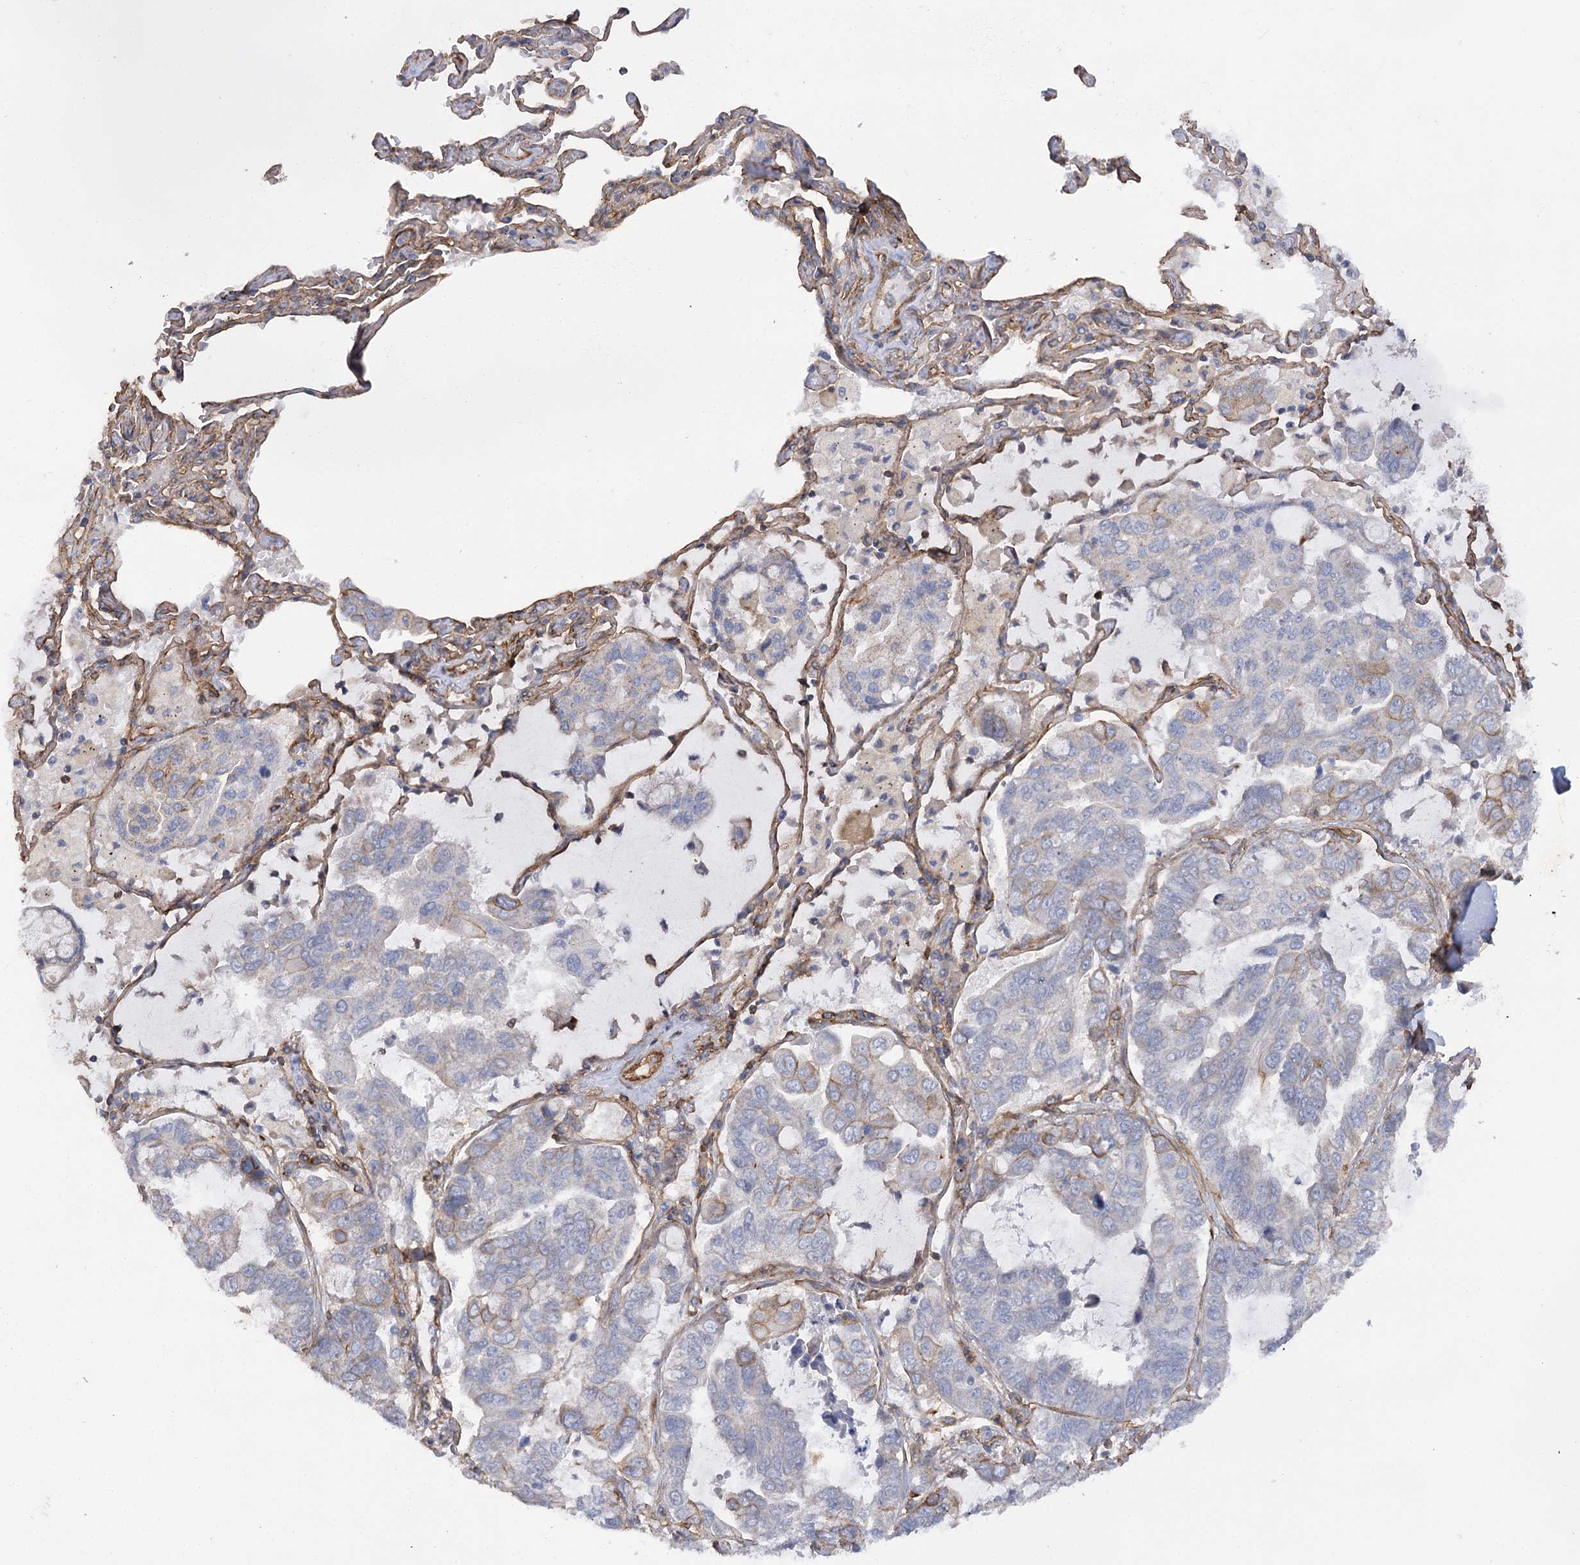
{"staining": {"intensity": "negative", "quantity": "none", "location": "none"}, "tissue": "lung cancer", "cell_type": "Tumor cells", "image_type": "cancer", "snomed": [{"axis": "morphology", "description": "Adenocarcinoma, NOS"}, {"axis": "topography", "description": "Lung"}], "caption": "Histopathology image shows no significant protein positivity in tumor cells of lung cancer. (DAB IHC with hematoxylin counter stain).", "gene": "SYNPO2", "patient": {"sex": "male", "age": 64}}